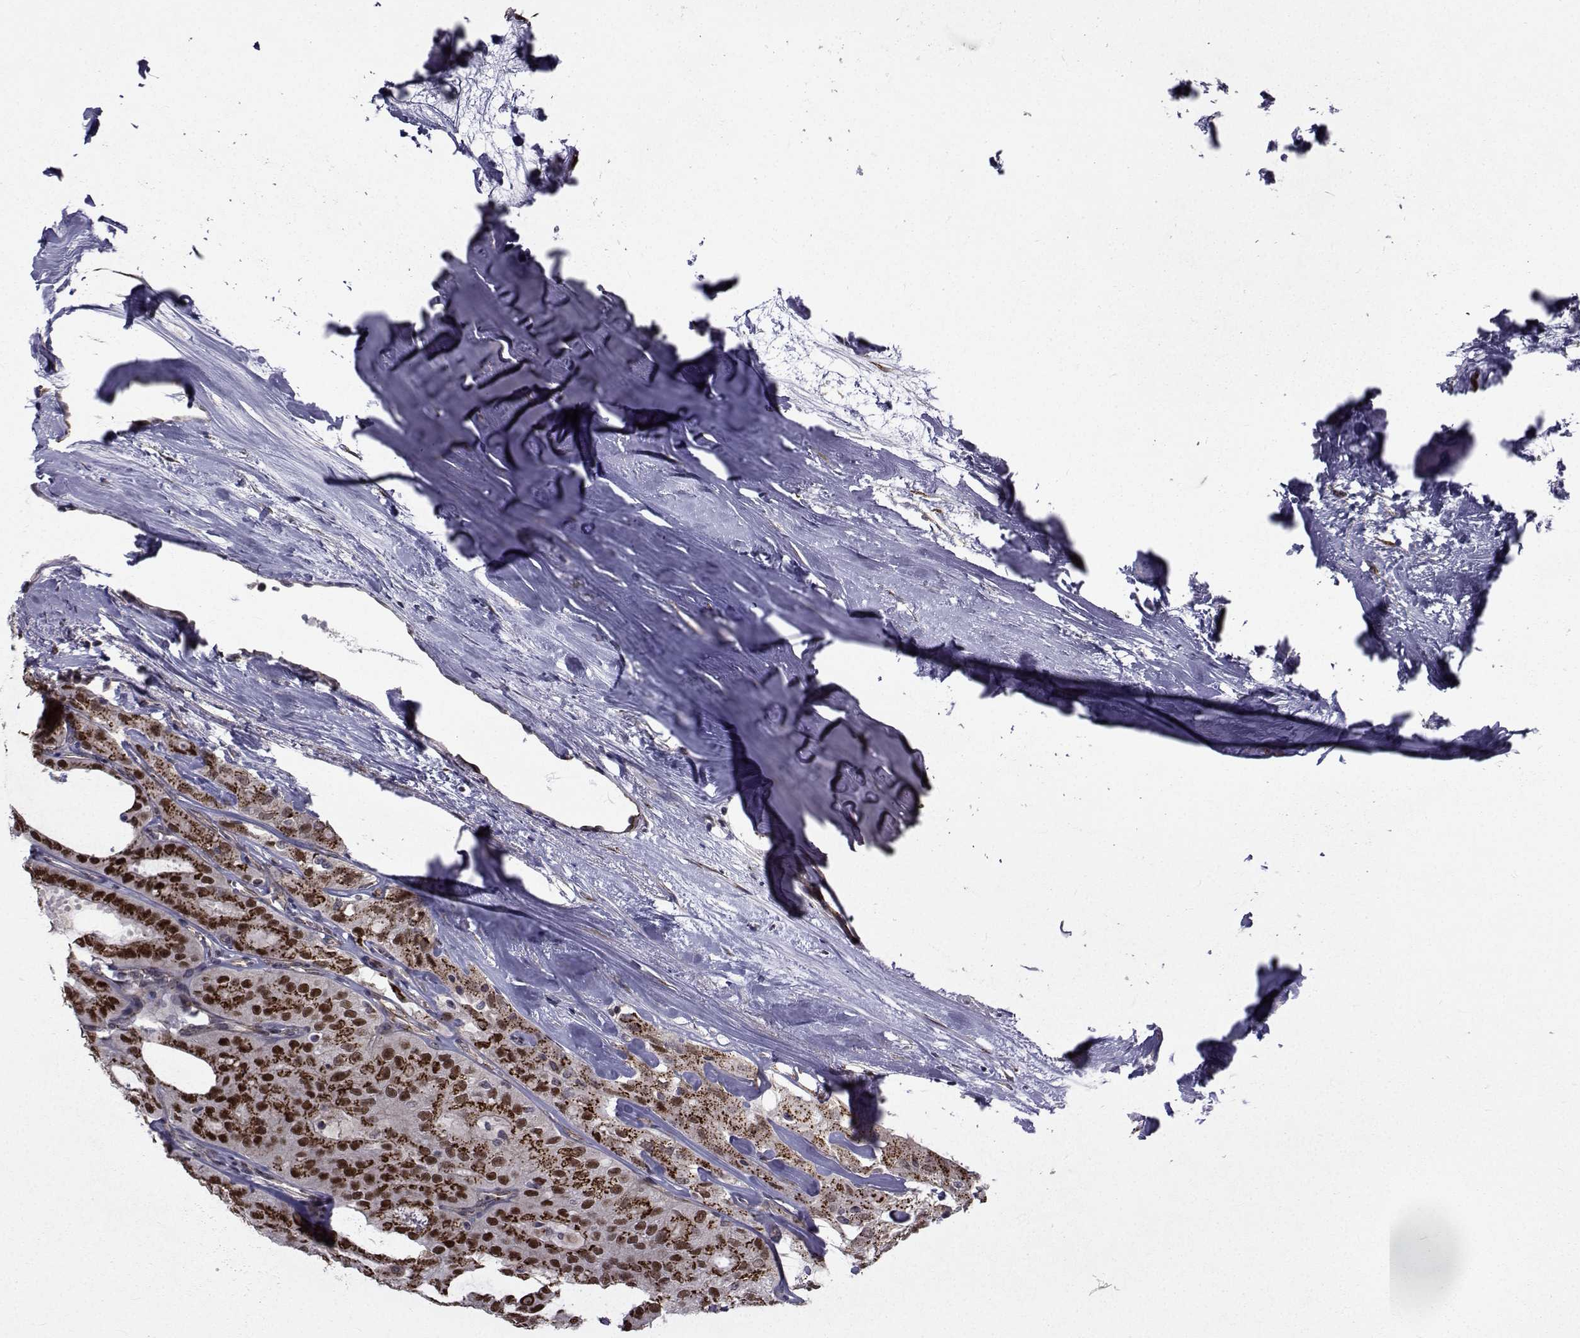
{"staining": {"intensity": "strong", "quantity": "25%-75%", "location": "cytoplasmic/membranous,nuclear"}, "tissue": "thyroid cancer", "cell_type": "Tumor cells", "image_type": "cancer", "snomed": [{"axis": "morphology", "description": "Follicular adenoma carcinoma, NOS"}, {"axis": "topography", "description": "Thyroid gland"}], "caption": "Immunohistochemistry of human thyroid cancer (follicular adenoma carcinoma) reveals high levels of strong cytoplasmic/membranous and nuclear staining in about 25%-75% of tumor cells.", "gene": "ATP6V1C2", "patient": {"sex": "male", "age": 75}}